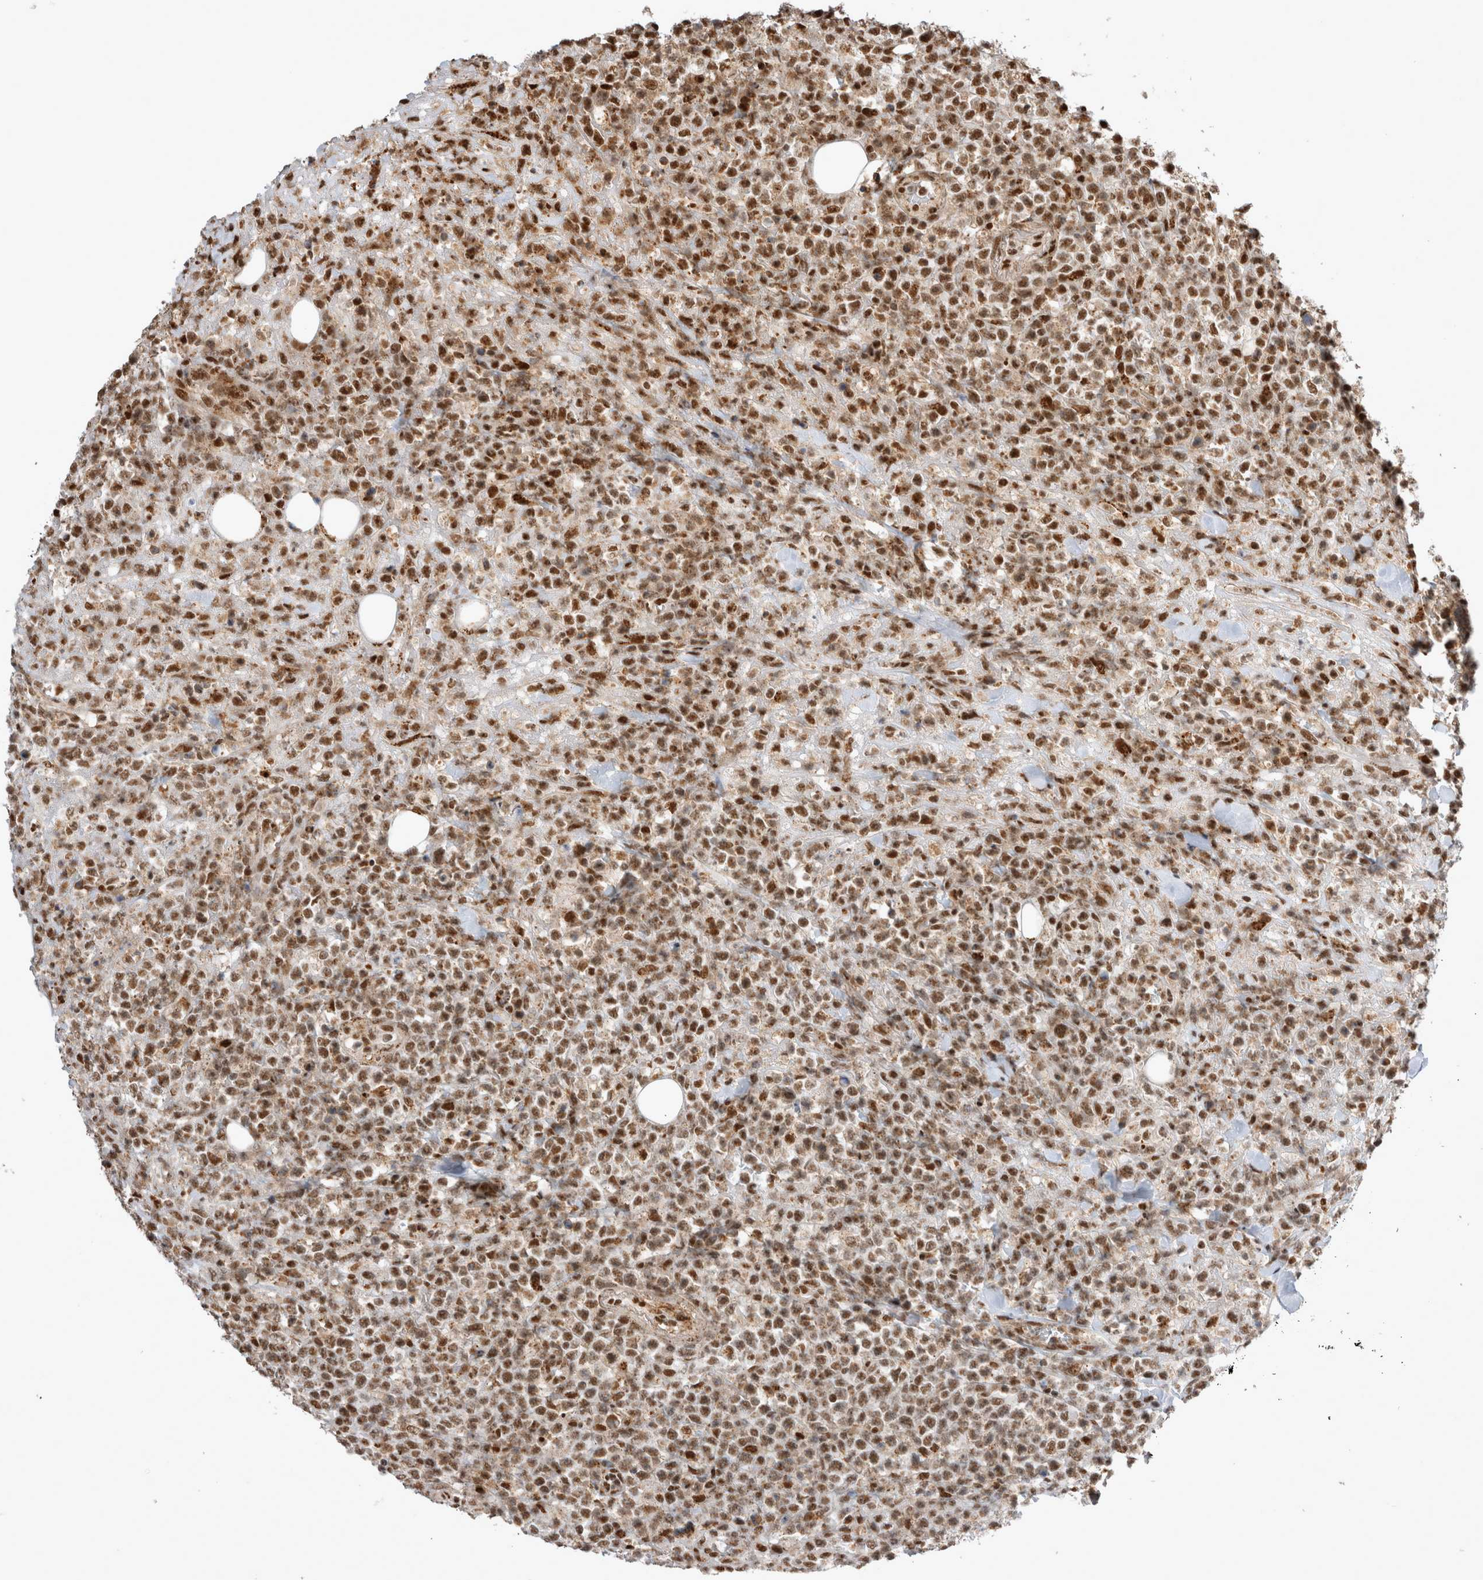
{"staining": {"intensity": "strong", "quantity": ">75%", "location": "nuclear"}, "tissue": "lymphoma", "cell_type": "Tumor cells", "image_type": "cancer", "snomed": [{"axis": "morphology", "description": "Malignant lymphoma, non-Hodgkin's type, High grade"}, {"axis": "topography", "description": "Colon"}], "caption": "A photomicrograph of malignant lymphoma, non-Hodgkin's type (high-grade) stained for a protein exhibits strong nuclear brown staining in tumor cells. (IHC, brightfield microscopy, high magnification).", "gene": "EYA2", "patient": {"sex": "female", "age": 53}}